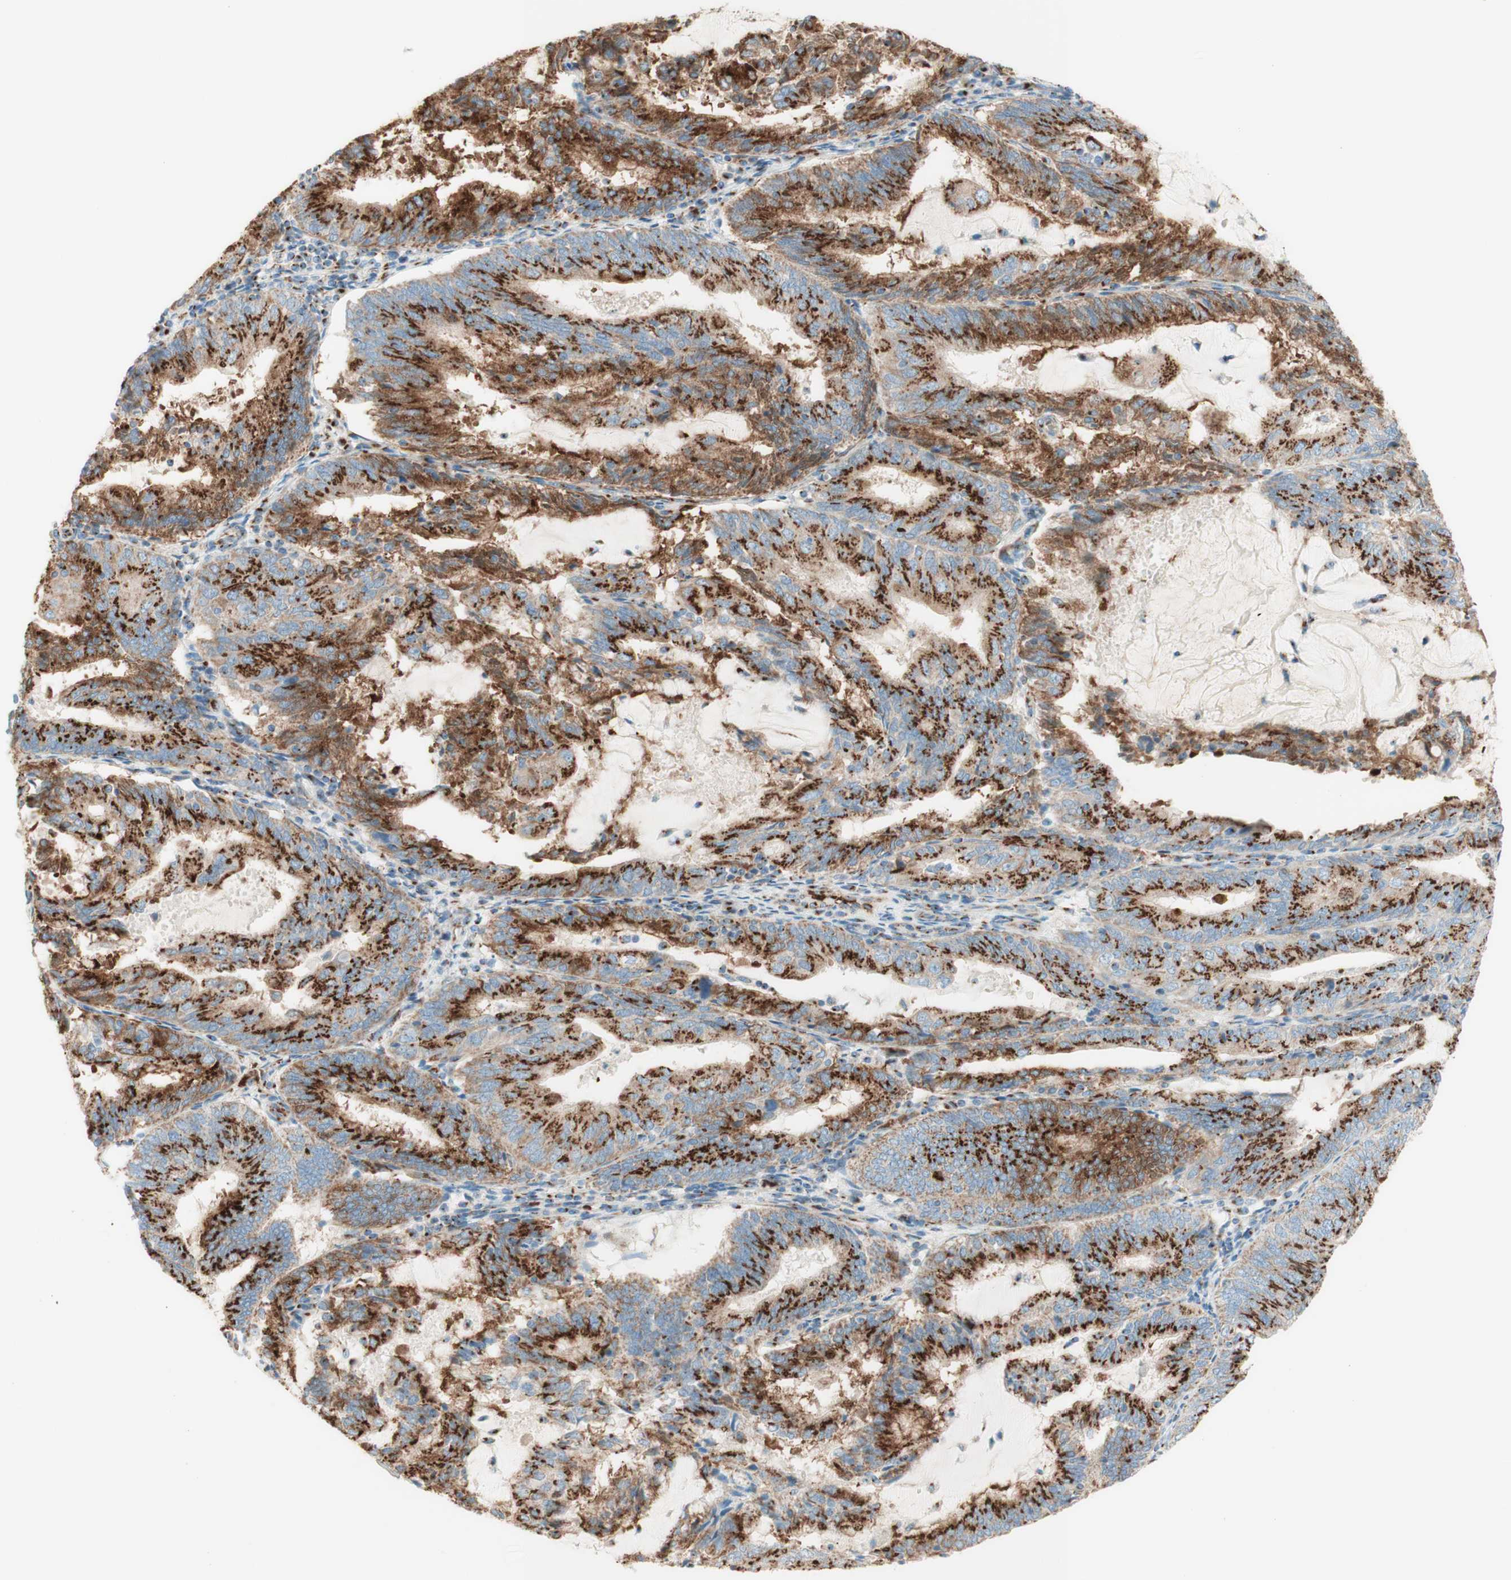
{"staining": {"intensity": "strong", "quantity": ">75%", "location": "cytoplasmic/membranous"}, "tissue": "endometrial cancer", "cell_type": "Tumor cells", "image_type": "cancer", "snomed": [{"axis": "morphology", "description": "Adenocarcinoma, NOS"}, {"axis": "topography", "description": "Endometrium"}], "caption": "Brown immunohistochemical staining in human endometrial cancer displays strong cytoplasmic/membranous staining in about >75% of tumor cells.", "gene": "GOLGB1", "patient": {"sex": "female", "age": 81}}